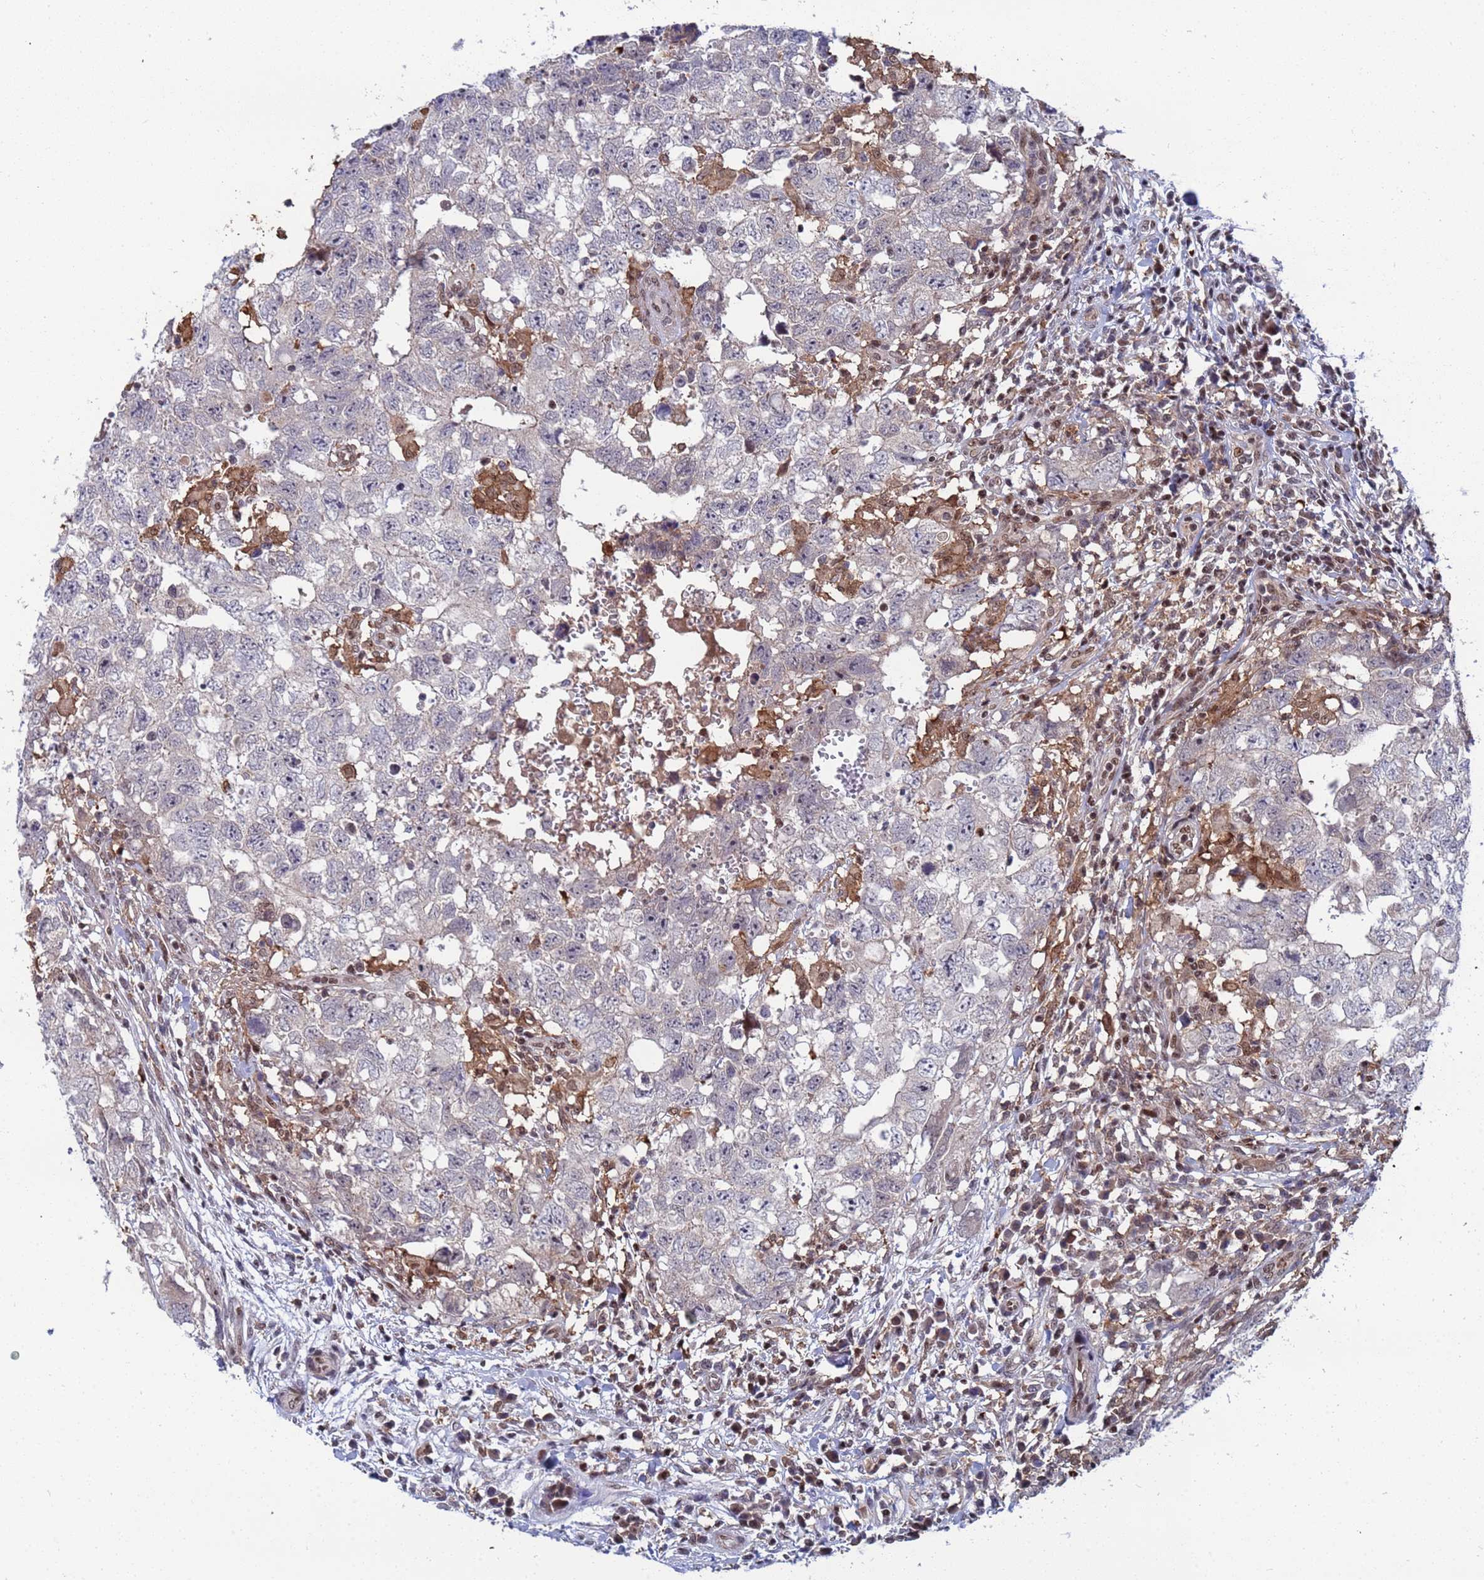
{"staining": {"intensity": "negative", "quantity": "none", "location": "none"}, "tissue": "testis cancer", "cell_type": "Tumor cells", "image_type": "cancer", "snomed": [{"axis": "morphology", "description": "Seminoma, NOS"}, {"axis": "morphology", "description": "Carcinoma, Embryonal, NOS"}, {"axis": "topography", "description": "Testis"}], "caption": "Protein analysis of seminoma (testis) displays no significant expression in tumor cells. (DAB immunohistochemistry (IHC) with hematoxylin counter stain).", "gene": "TMBIM6", "patient": {"sex": "male", "age": 29}}